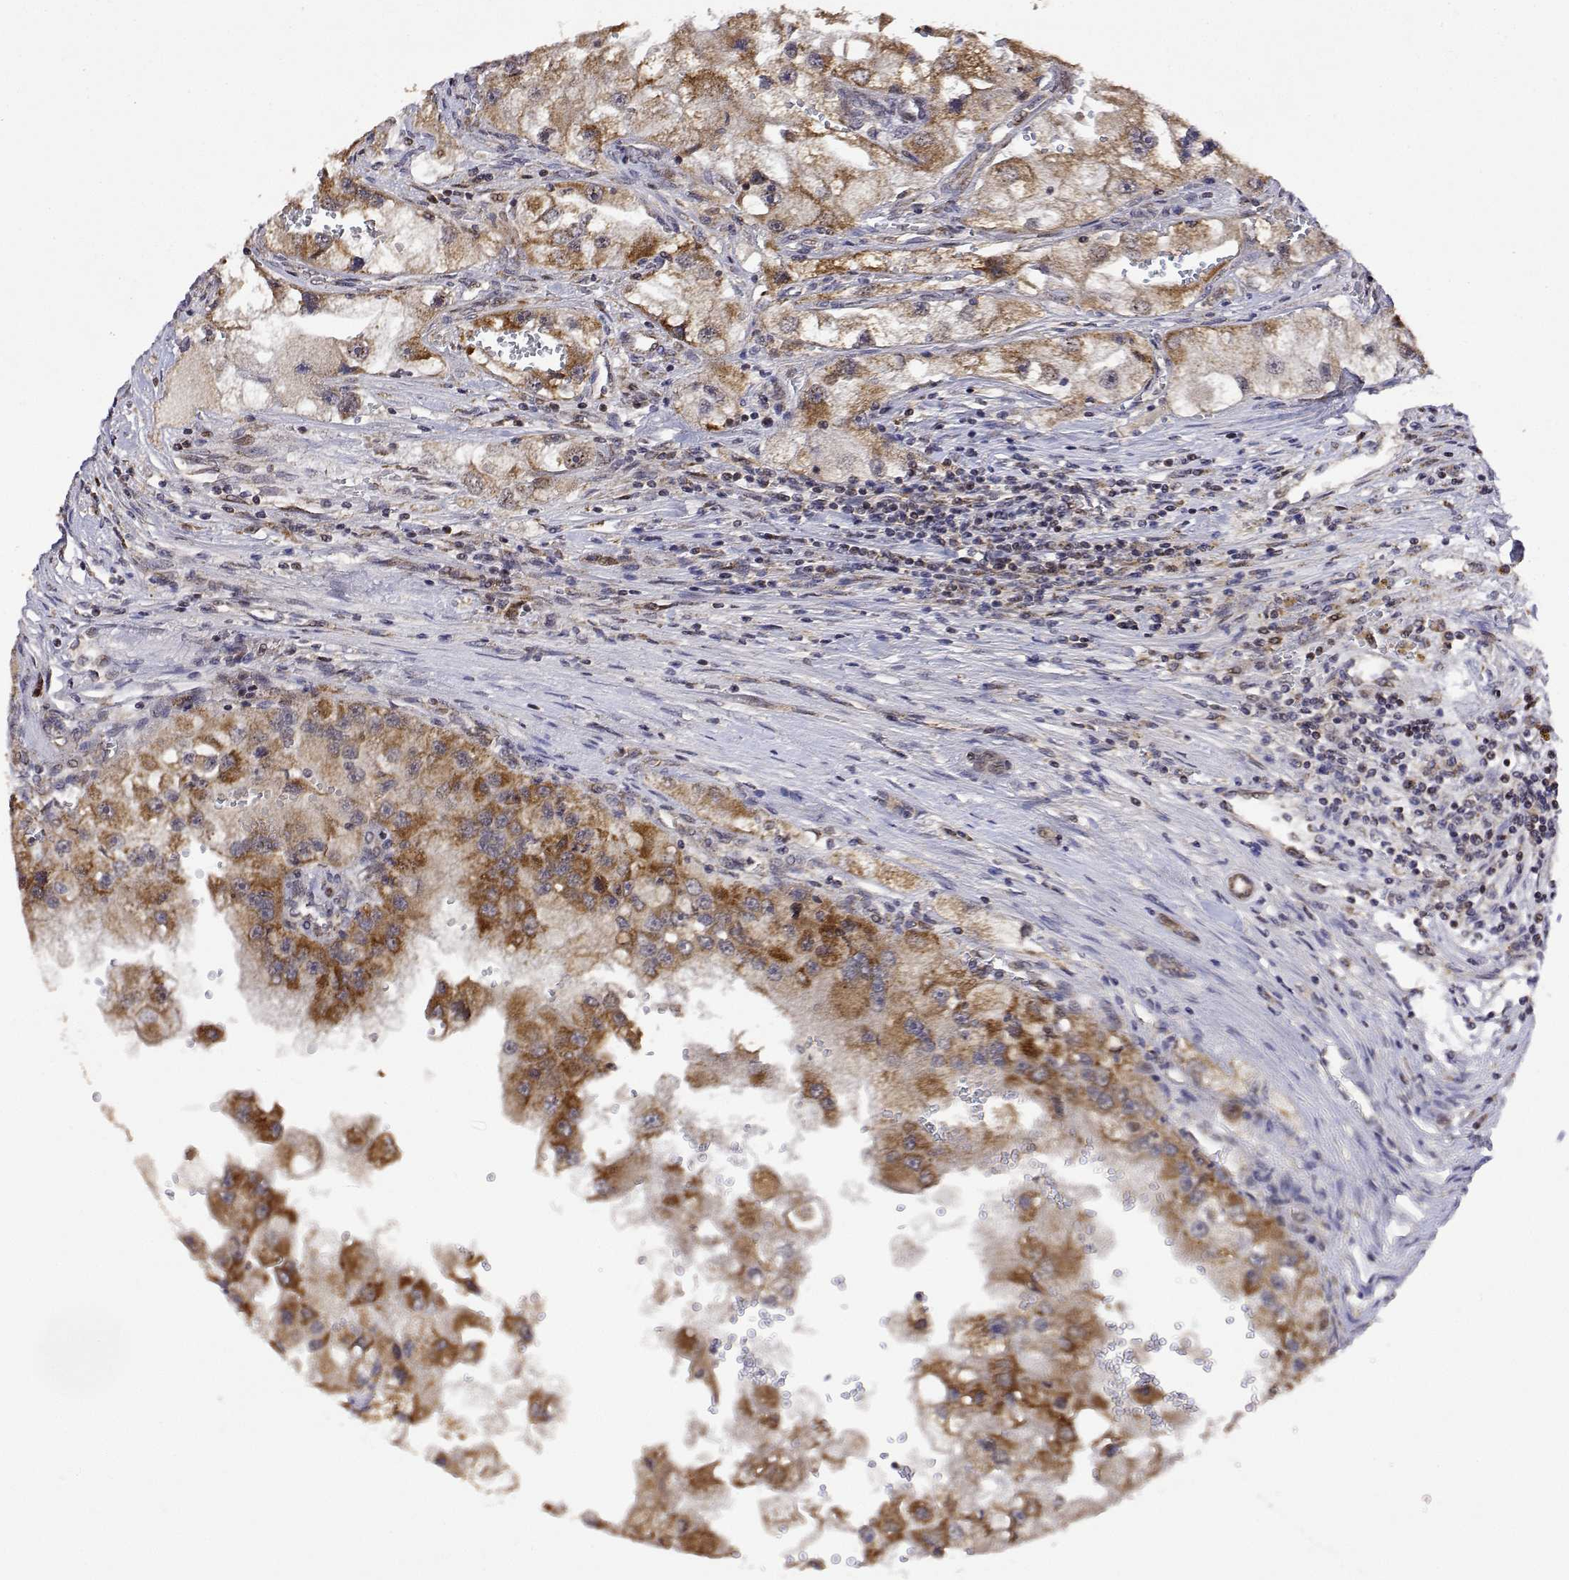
{"staining": {"intensity": "moderate", "quantity": ">75%", "location": "cytoplasmic/membranous"}, "tissue": "renal cancer", "cell_type": "Tumor cells", "image_type": "cancer", "snomed": [{"axis": "morphology", "description": "Adenocarcinoma, NOS"}, {"axis": "topography", "description": "Kidney"}], "caption": "Approximately >75% of tumor cells in renal cancer (adenocarcinoma) display moderate cytoplasmic/membranous protein staining as visualized by brown immunohistochemical staining.", "gene": "GADD45GIP1", "patient": {"sex": "male", "age": 63}}